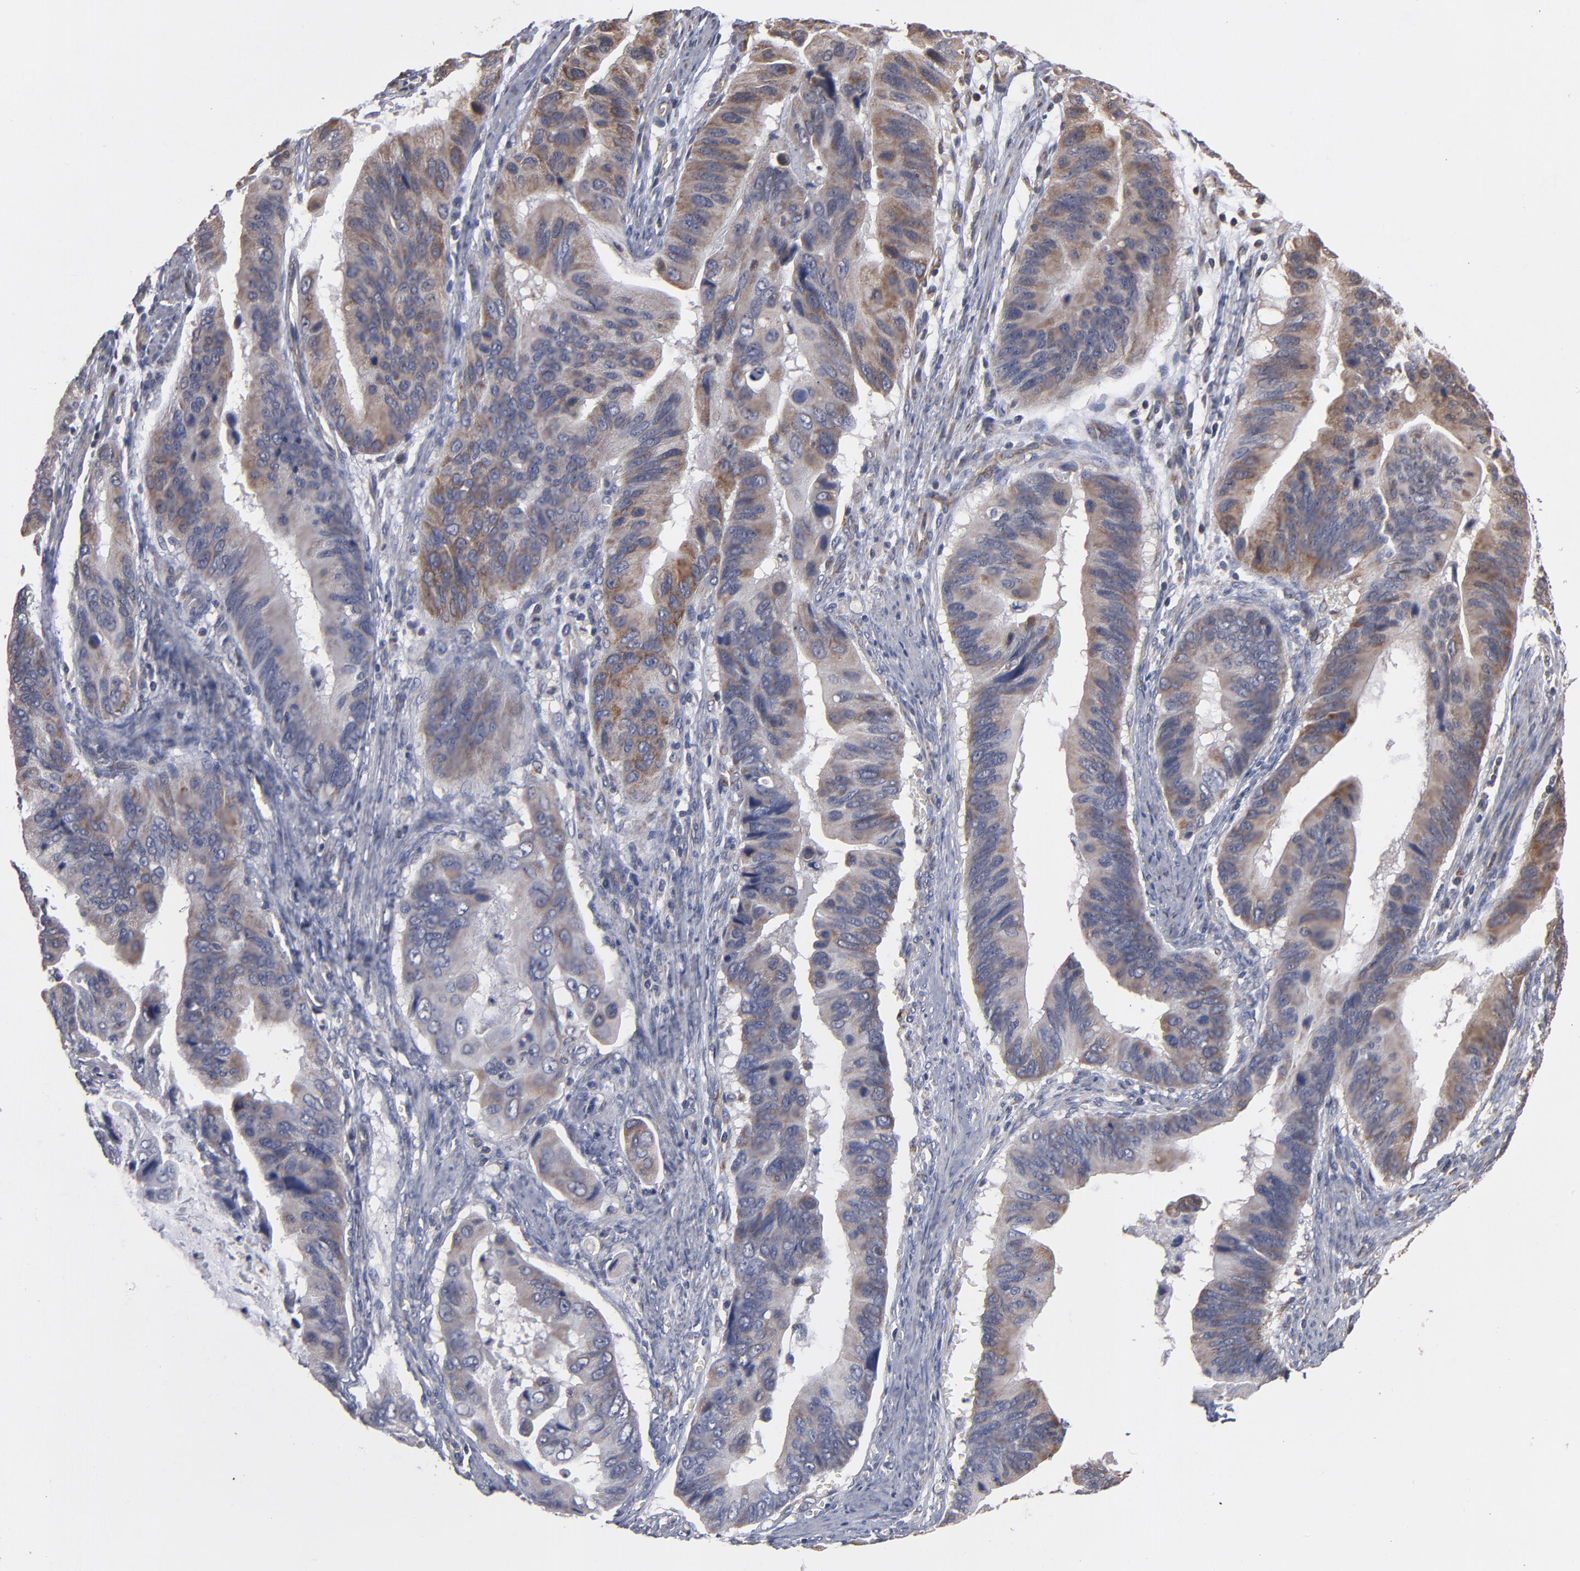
{"staining": {"intensity": "moderate", "quantity": "25%-75%", "location": "cytoplasmic/membranous"}, "tissue": "stomach cancer", "cell_type": "Tumor cells", "image_type": "cancer", "snomed": [{"axis": "morphology", "description": "Adenocarcinoma, NOS"}, {"axis": "topography", "description": "Stomach, upper"}], "caption": "Protein staining of stomach adenocarcinoma tissue shows moderate cytoplasmic/membranous staining in about 25%-75% of tumor cells.", "gene": "MIPOL1", "patient": {"sex": "male", "age": 80}}